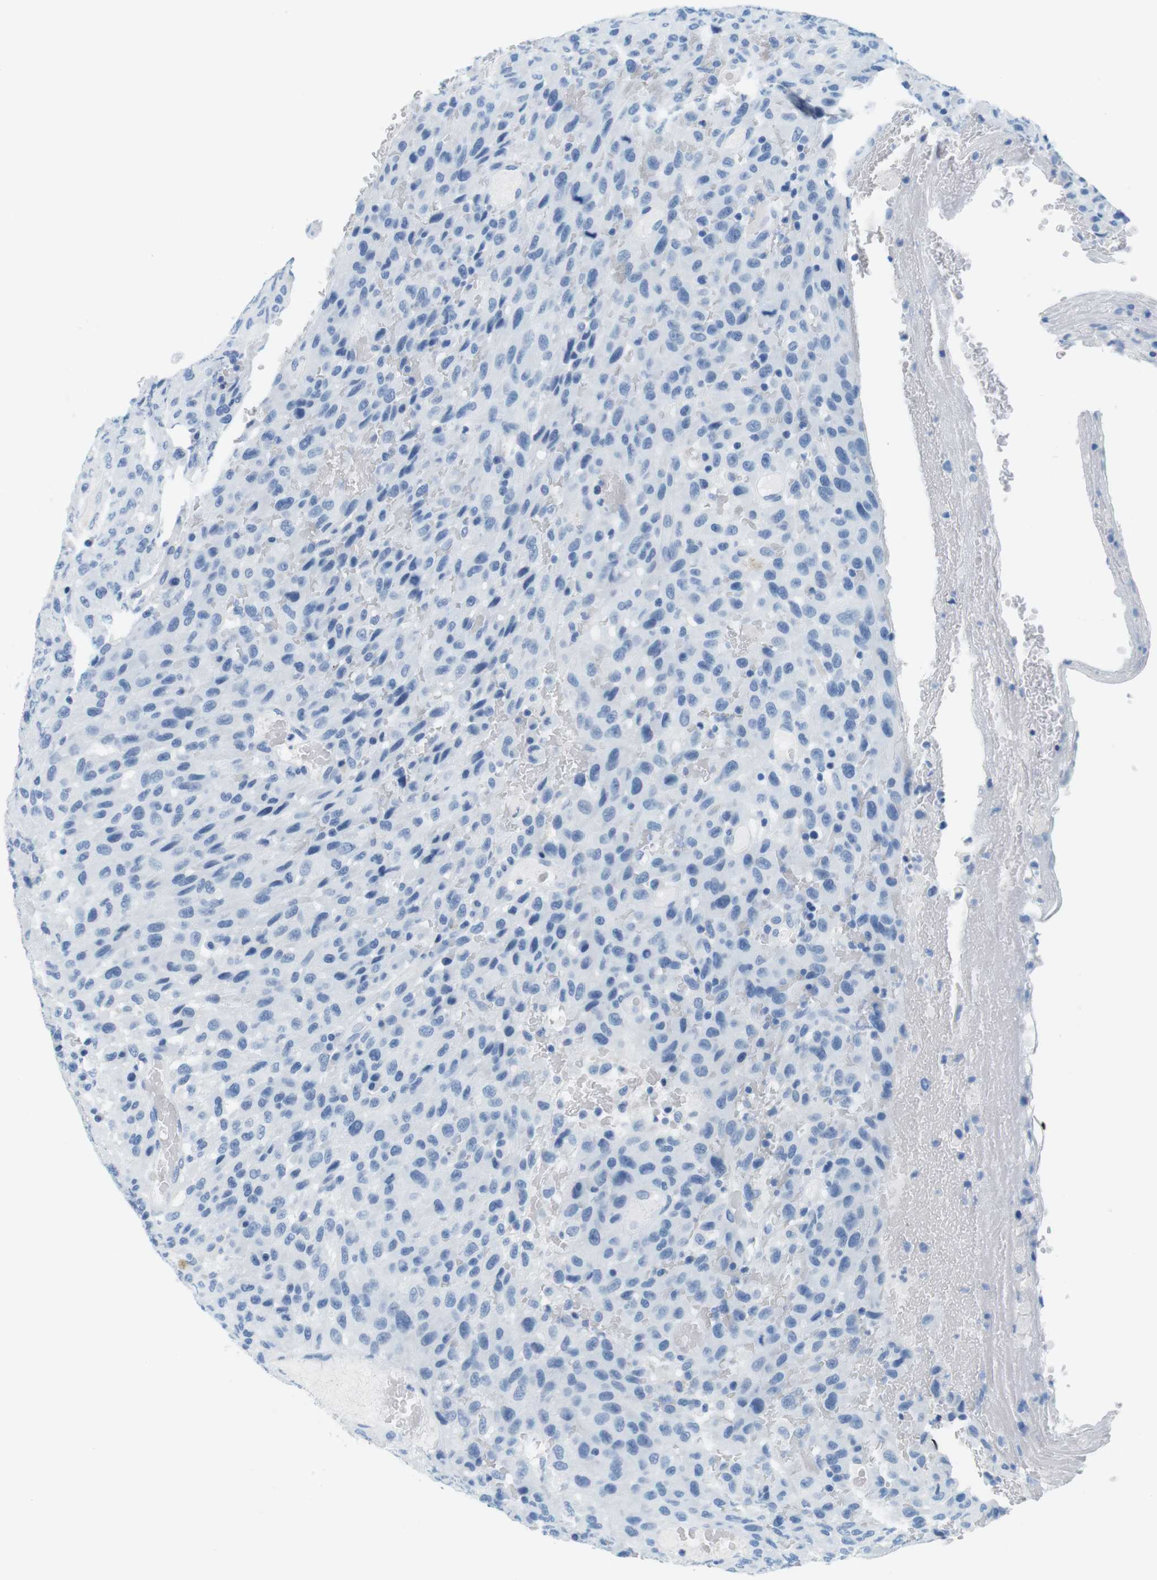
{"staining": {"intensity": "negative", "quantity": "none", "location": "none"}, "tissue": "urothelial cancer", "cell_type": "Tumor cells", "image_type": "cancer", "snomed": [{"axis": "morphology", "description": "Urothelial carcinoma, High grade"}, {"axis": "topography", "description": "Urinary bladder"}], "caption": "This is an immunohistochemistry micrograph of high-grade urothelial carcinoma. There is no staining in tumor cells.", "gene": "CYP2C9", "patient": {"sex": "male", "age": 66}}